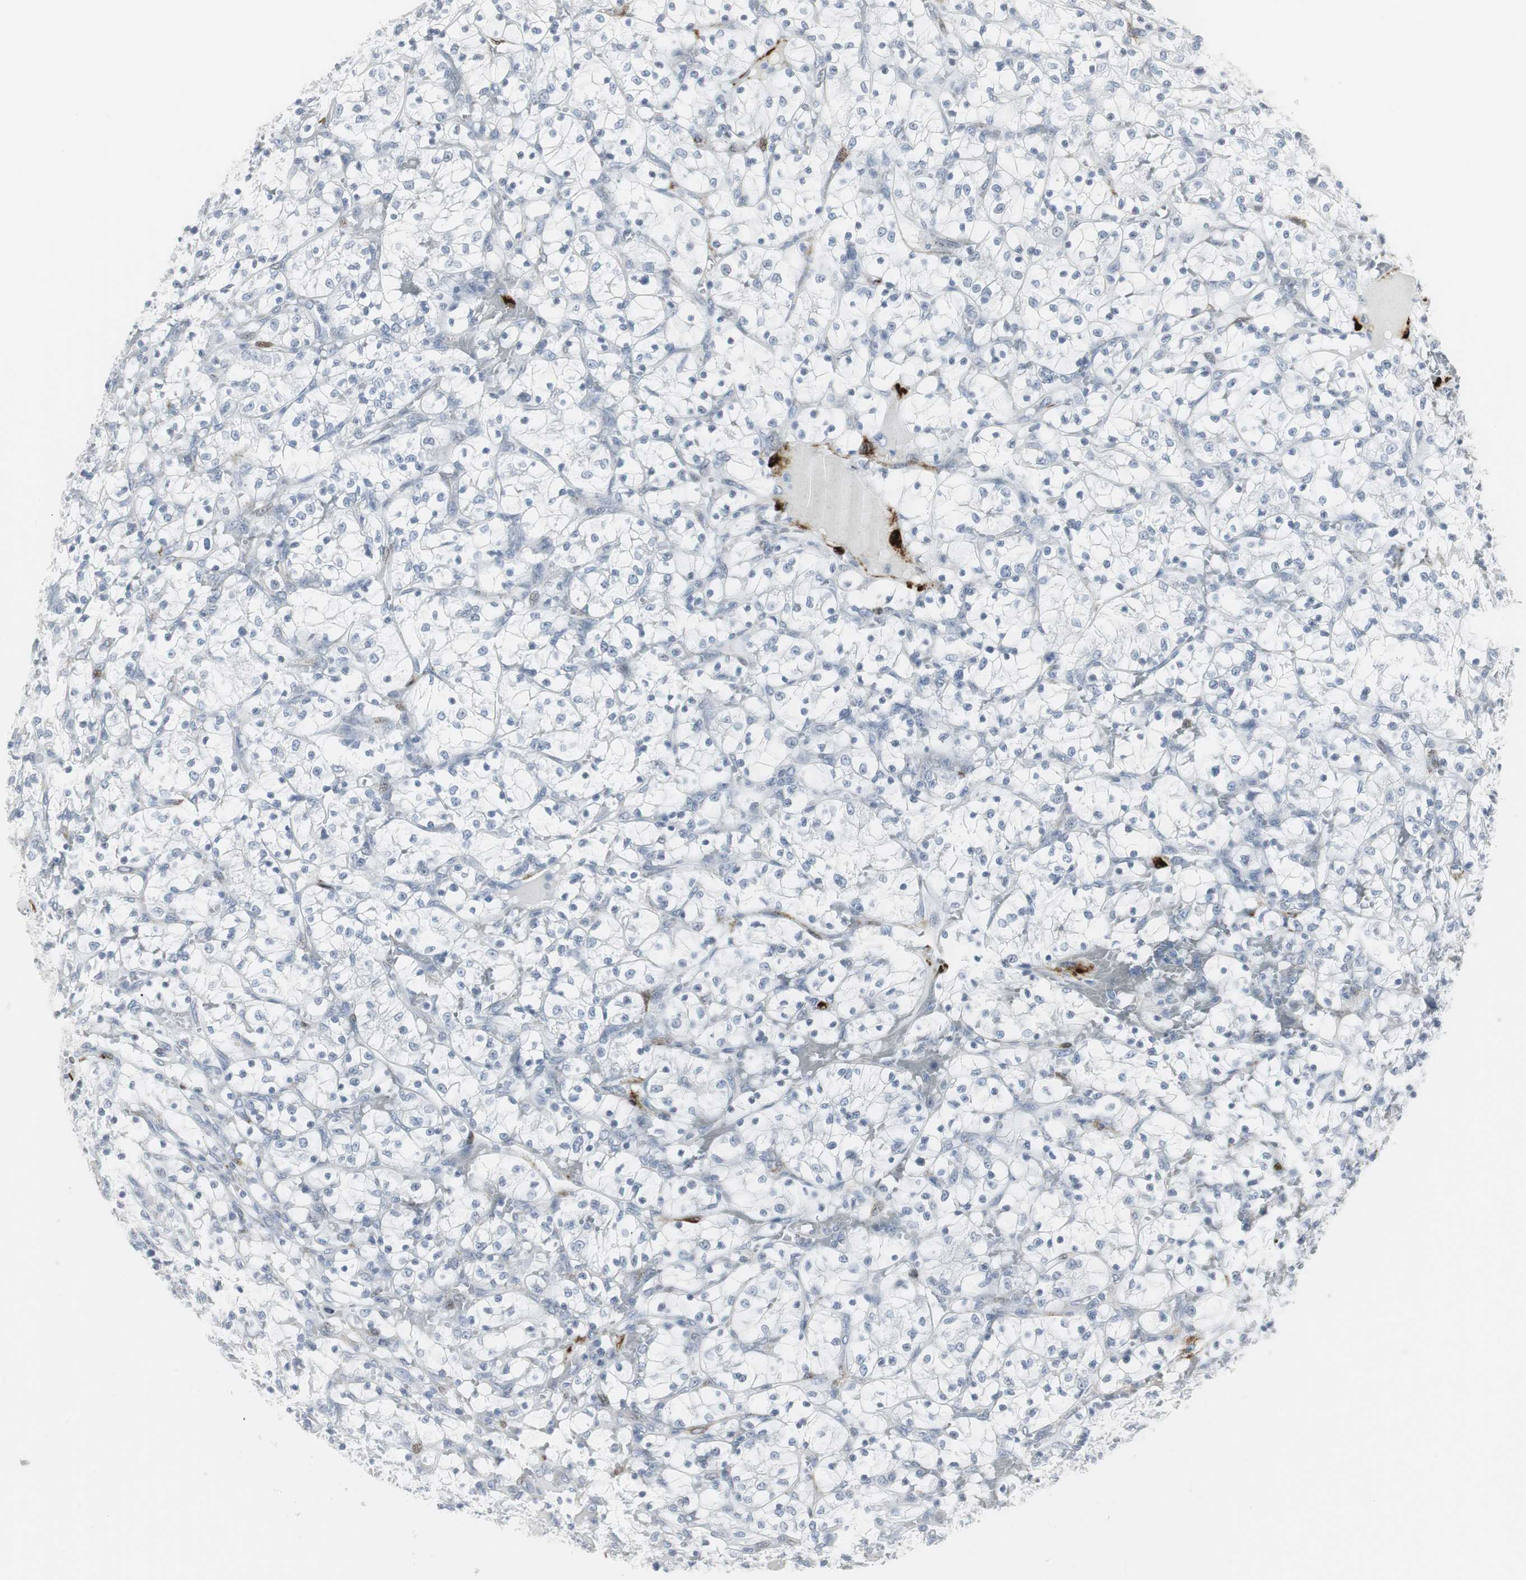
{"staining": {"intensity": "negative", "quantity": "none", "location": "none"}, "tissue": "renal cancer", "cell_type": "Tumor cells", "image_type": "cancer", "snomed": [{"axis": "morphology", "description": "Adenocarcinoma, NOS"}, {"axis": "topography", "description": "Kidney"}], "caption": "DAB (3,3'-diaminobenzidine) immunohistochemical staining of human adenocarcinoma (renal) demonstrates no significant staining in tumor cells. (Brightfield microscopy of DAB (3,3'-diaminobenzidine) immunohistochemistry at high magnification).", "gene": "PPP1R14A", "patient": {"sex": "female", "age": 69}}